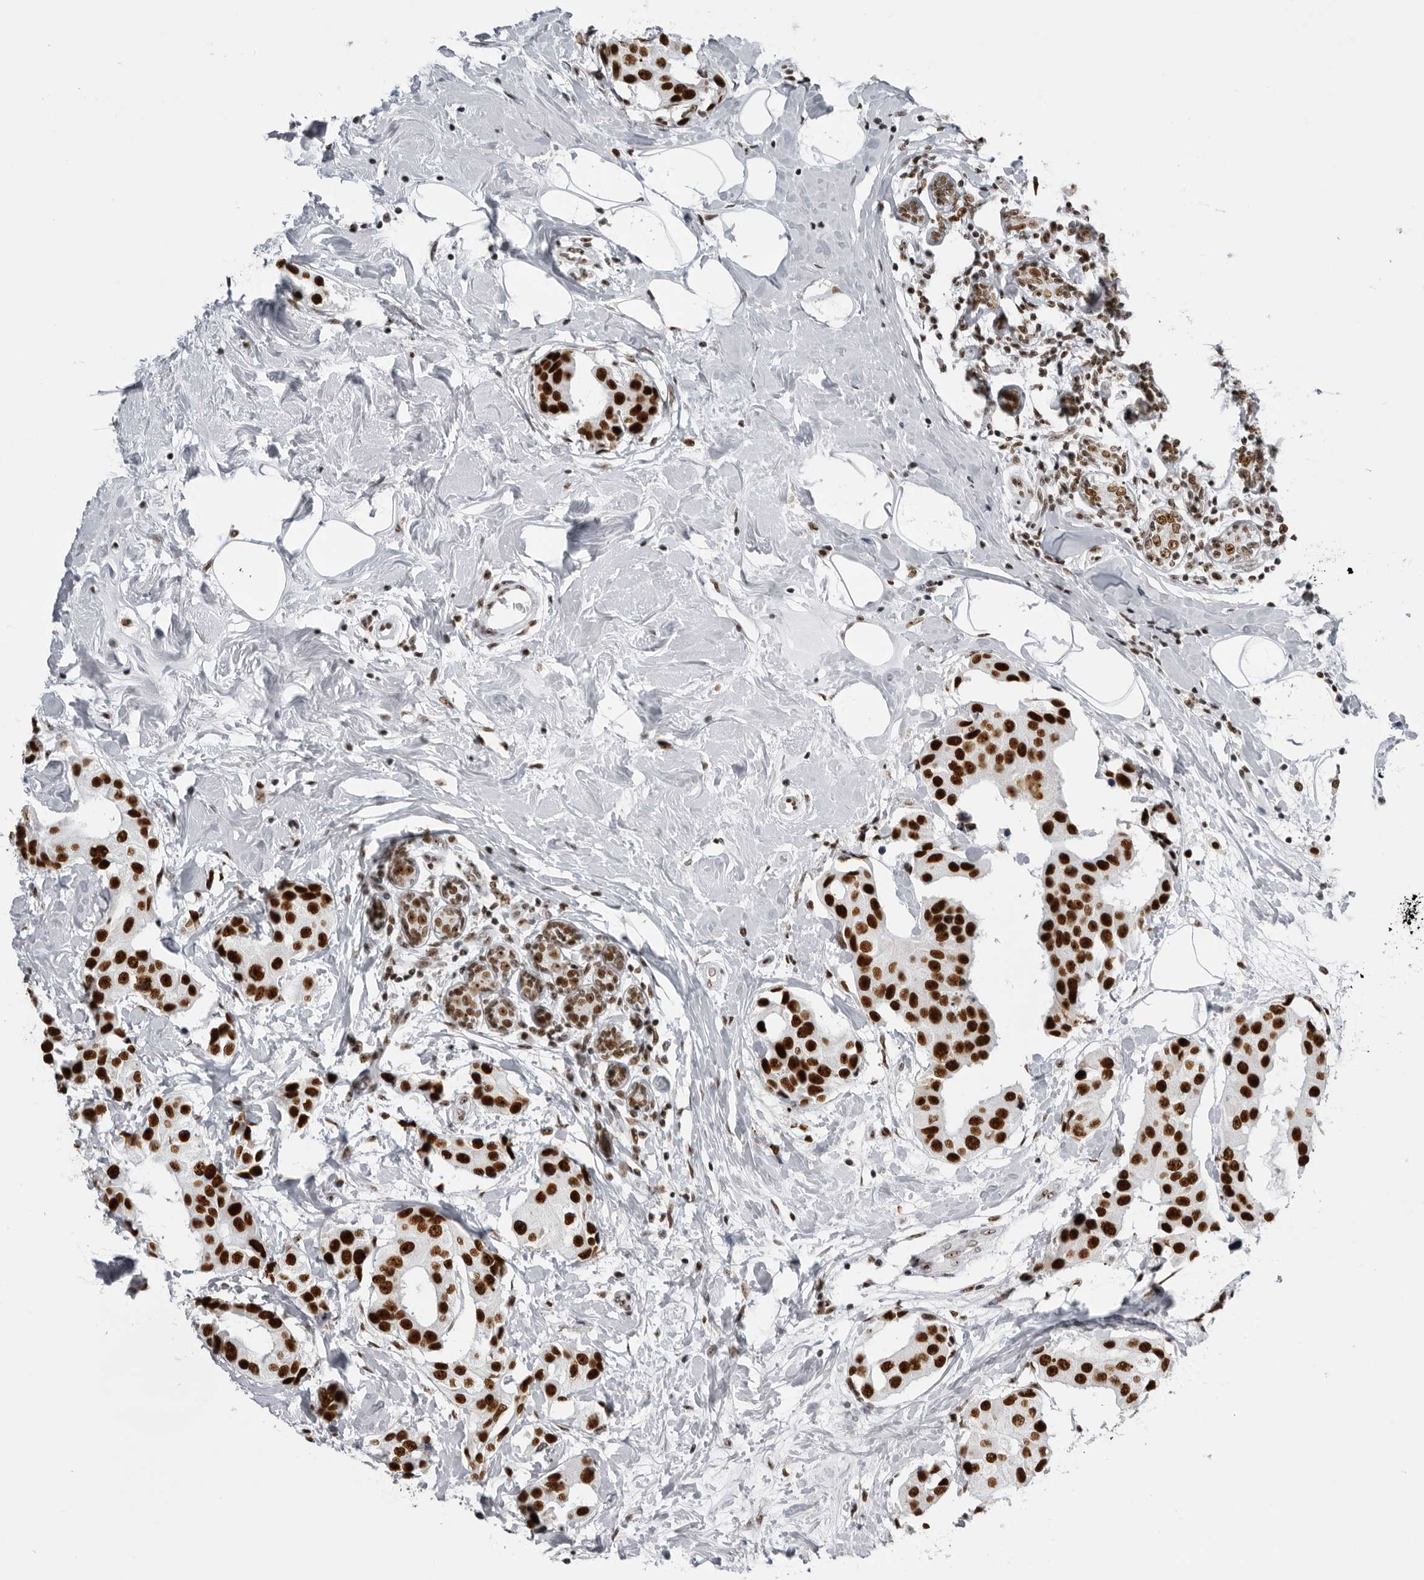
{"staining": {"intensity": "strong", "quantity": ">75%", "location": "nuclear"}, "tissue": "breast cancer", "cell_type": "Tumor cells", "image_type": "cancer", "snomed": [{"axis": "morphology", "description": "Normal tissue, NOS"}, {"axis": "morphology", "description": "Duct carcinoma"}, {"axis": "topography", "description": "Breast"}], "caption": "Protein staining by immunohistochemistry (IHC) shows strong nuclear staining in about >75% of tumor cells in intraductal carcinoma (breast).", "gene": "DHX9", "patient": {"sex": "female", "age": 39}}